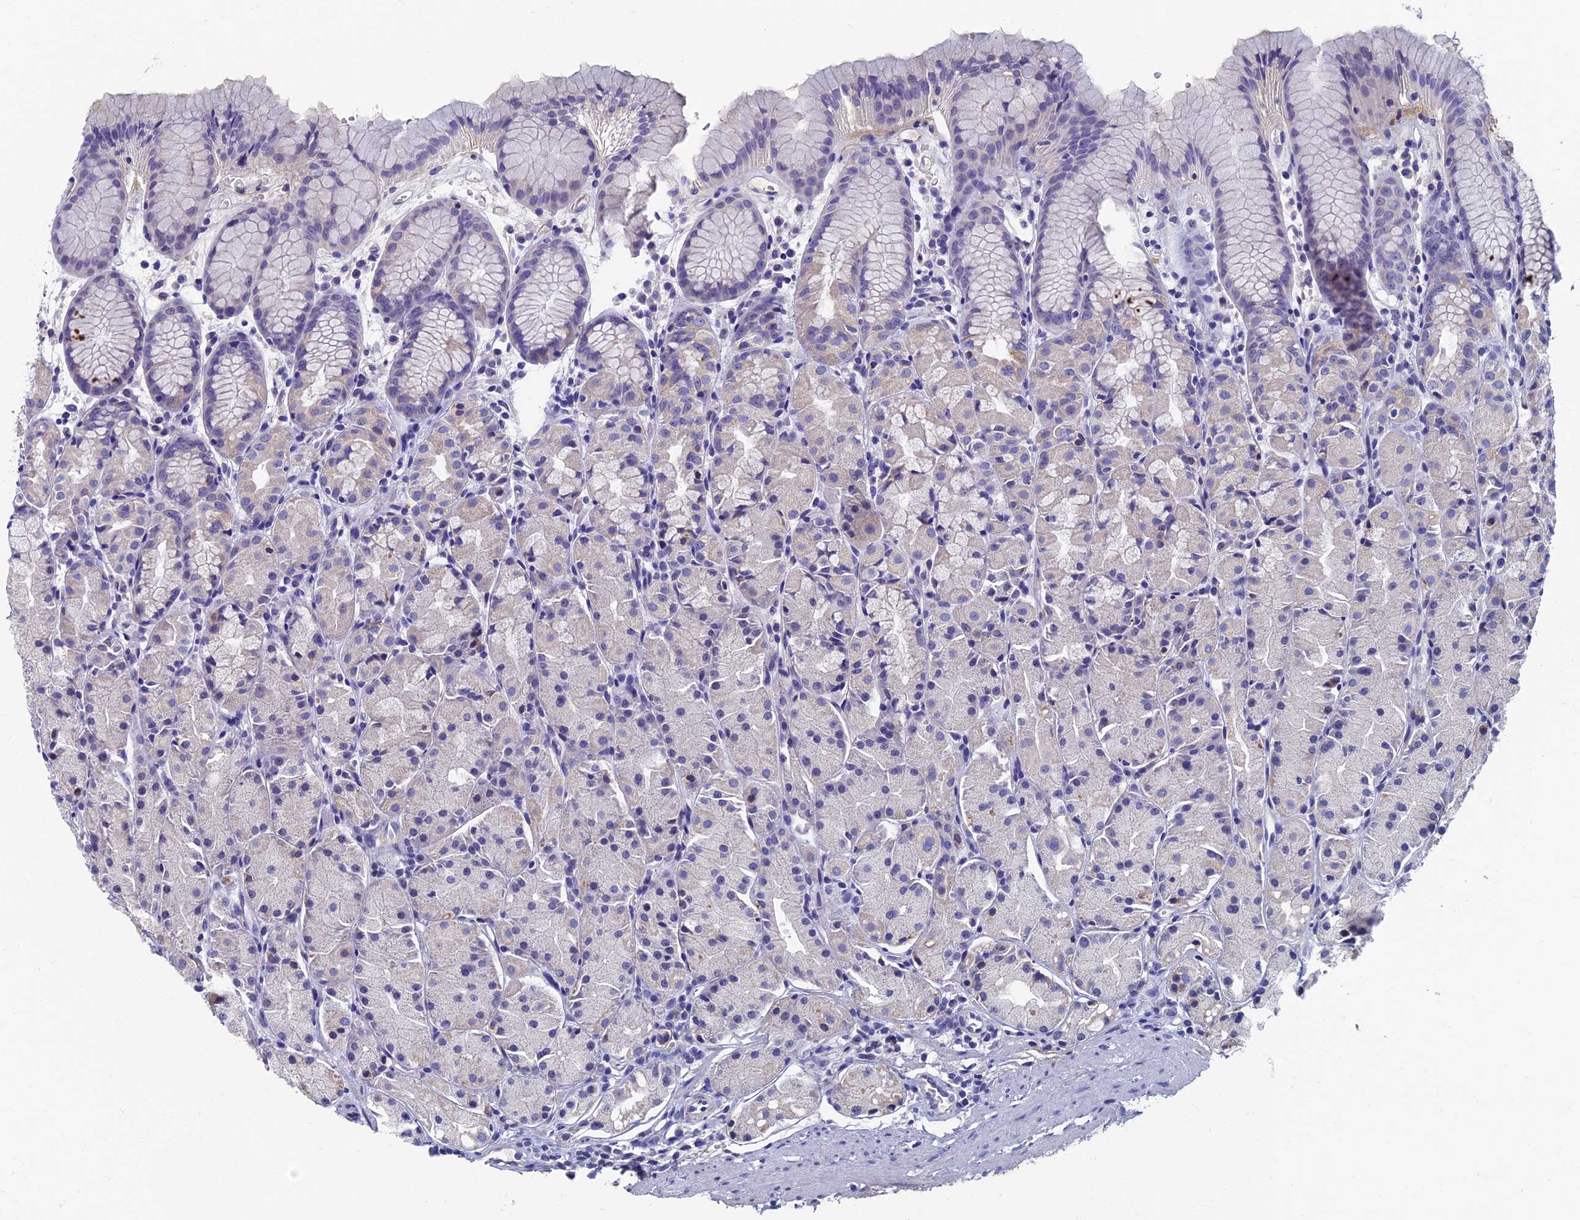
{"staining": {"intensity": "negative", "quantity": "none", "location": "none"}, "tissue": "stomach", "cell_type": "Glandular cells", "image_type": "normal", "snomed": [{"axis": "morphology", "description": "Normal tissue, NOS"}, {"axis": "topography", "description": "Stomach, upper"}], "caption": "This photomicrograph is of unremarkable stomach stained with immunohistochemistry (IHC) to label a protein in brown with the nuclei are counter-stained blue. There is no expression in glandular cells.", "gene": "OAT", "patient": {"sex": "male", "age": 47}}